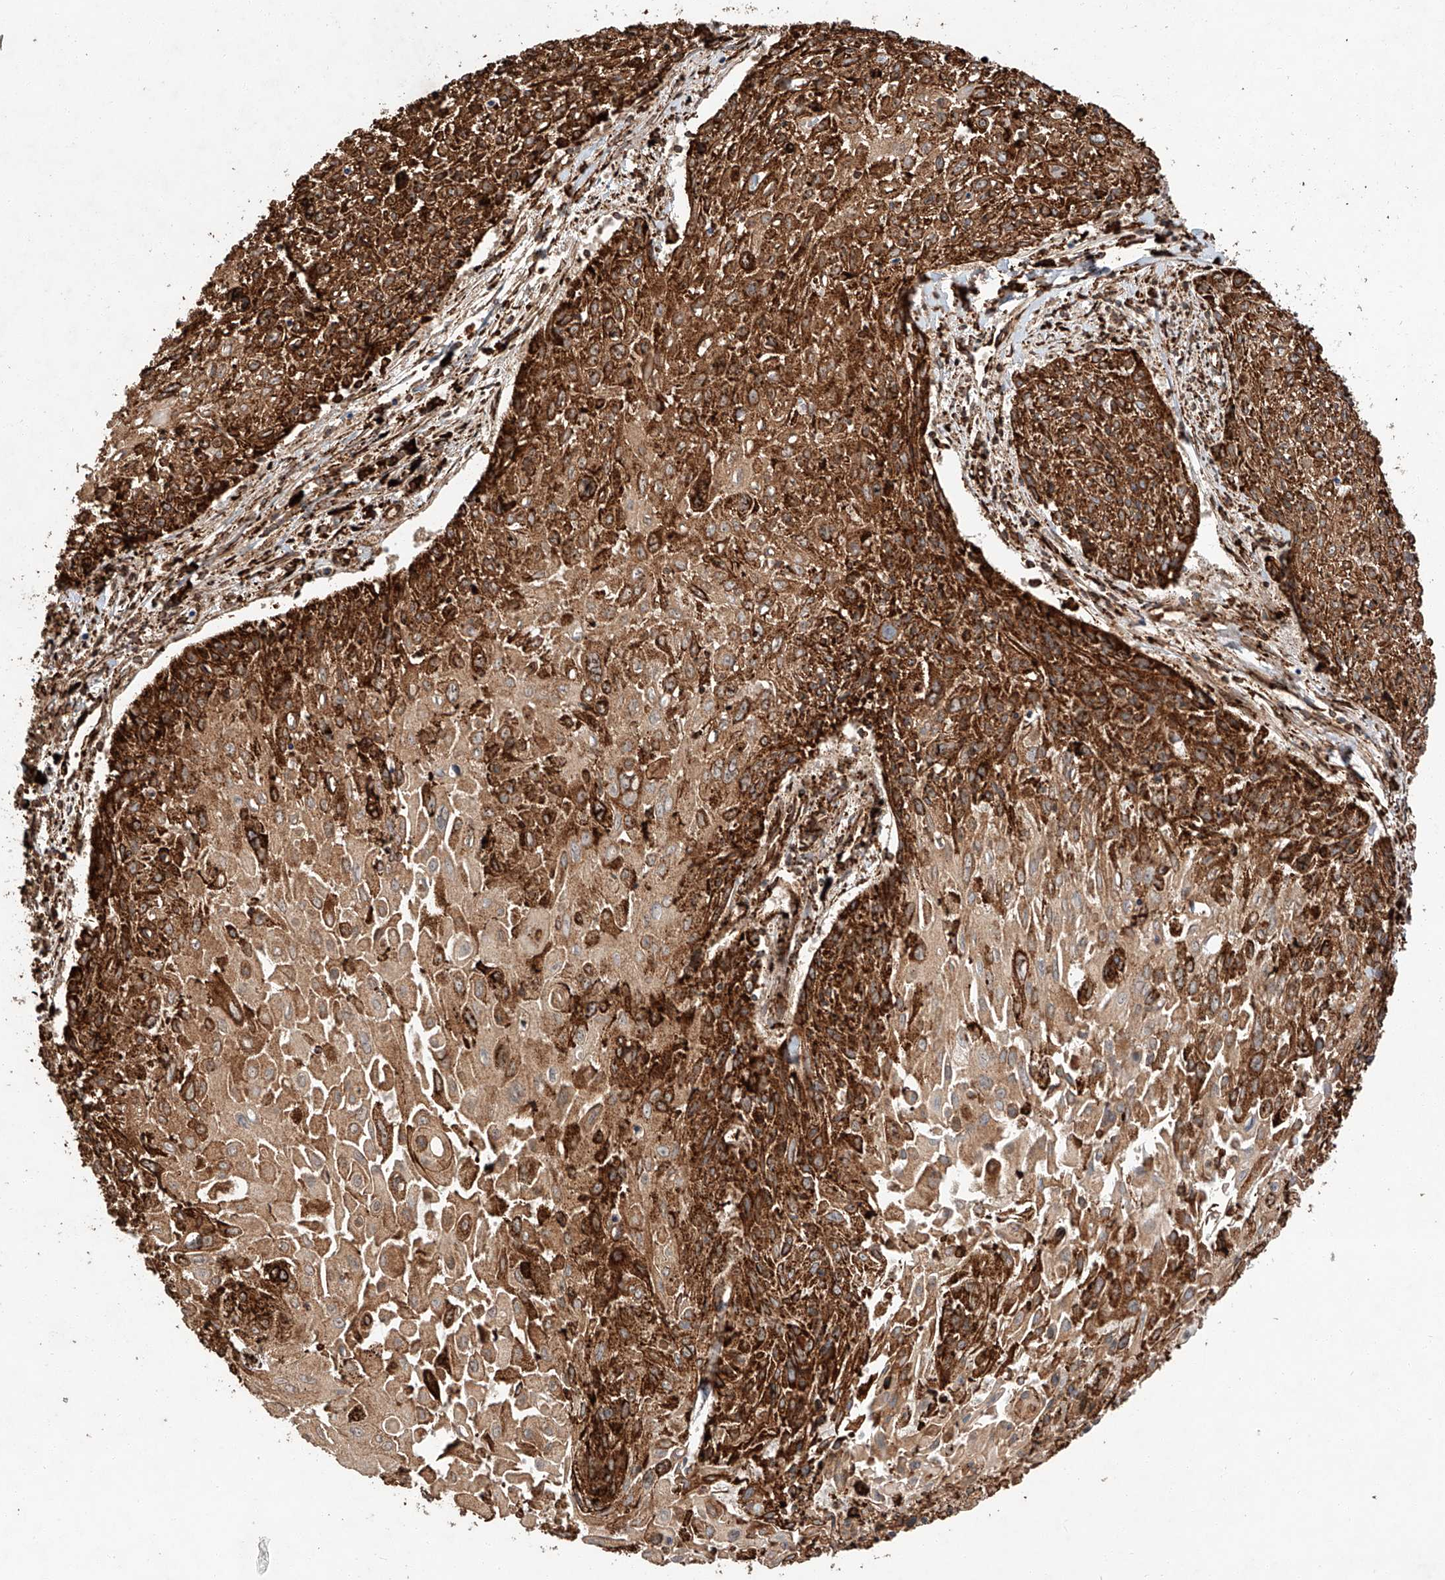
{"staining": {"intensity": "strong", "quantity": ">75%", "location": "cytoplasmic/membranous"}, "tissue": "cervical cancer", "cell_type": "Tumor cells", "image_type": "cancer", "snomed": [{"axis": "morphology", "description": "Squamous cell carcinoma, NOS"}, {"axis": "topography", "description": "Cervix"}], "caption": "Brown immunohistochemical staining in human cervical cancer (squamous cell carcinoma) reveals strong cytoplasmic/membranous positivity in about >75% of tumor cells. The protein of interest is stained brown, and the nuclei are stained in blue (DAB (3,3'-diaminobenzidine) IHC with brightfield microscopy, high magnification).", "gene": "ZNF84", "patient": {"sex": "female", "age": 51}}